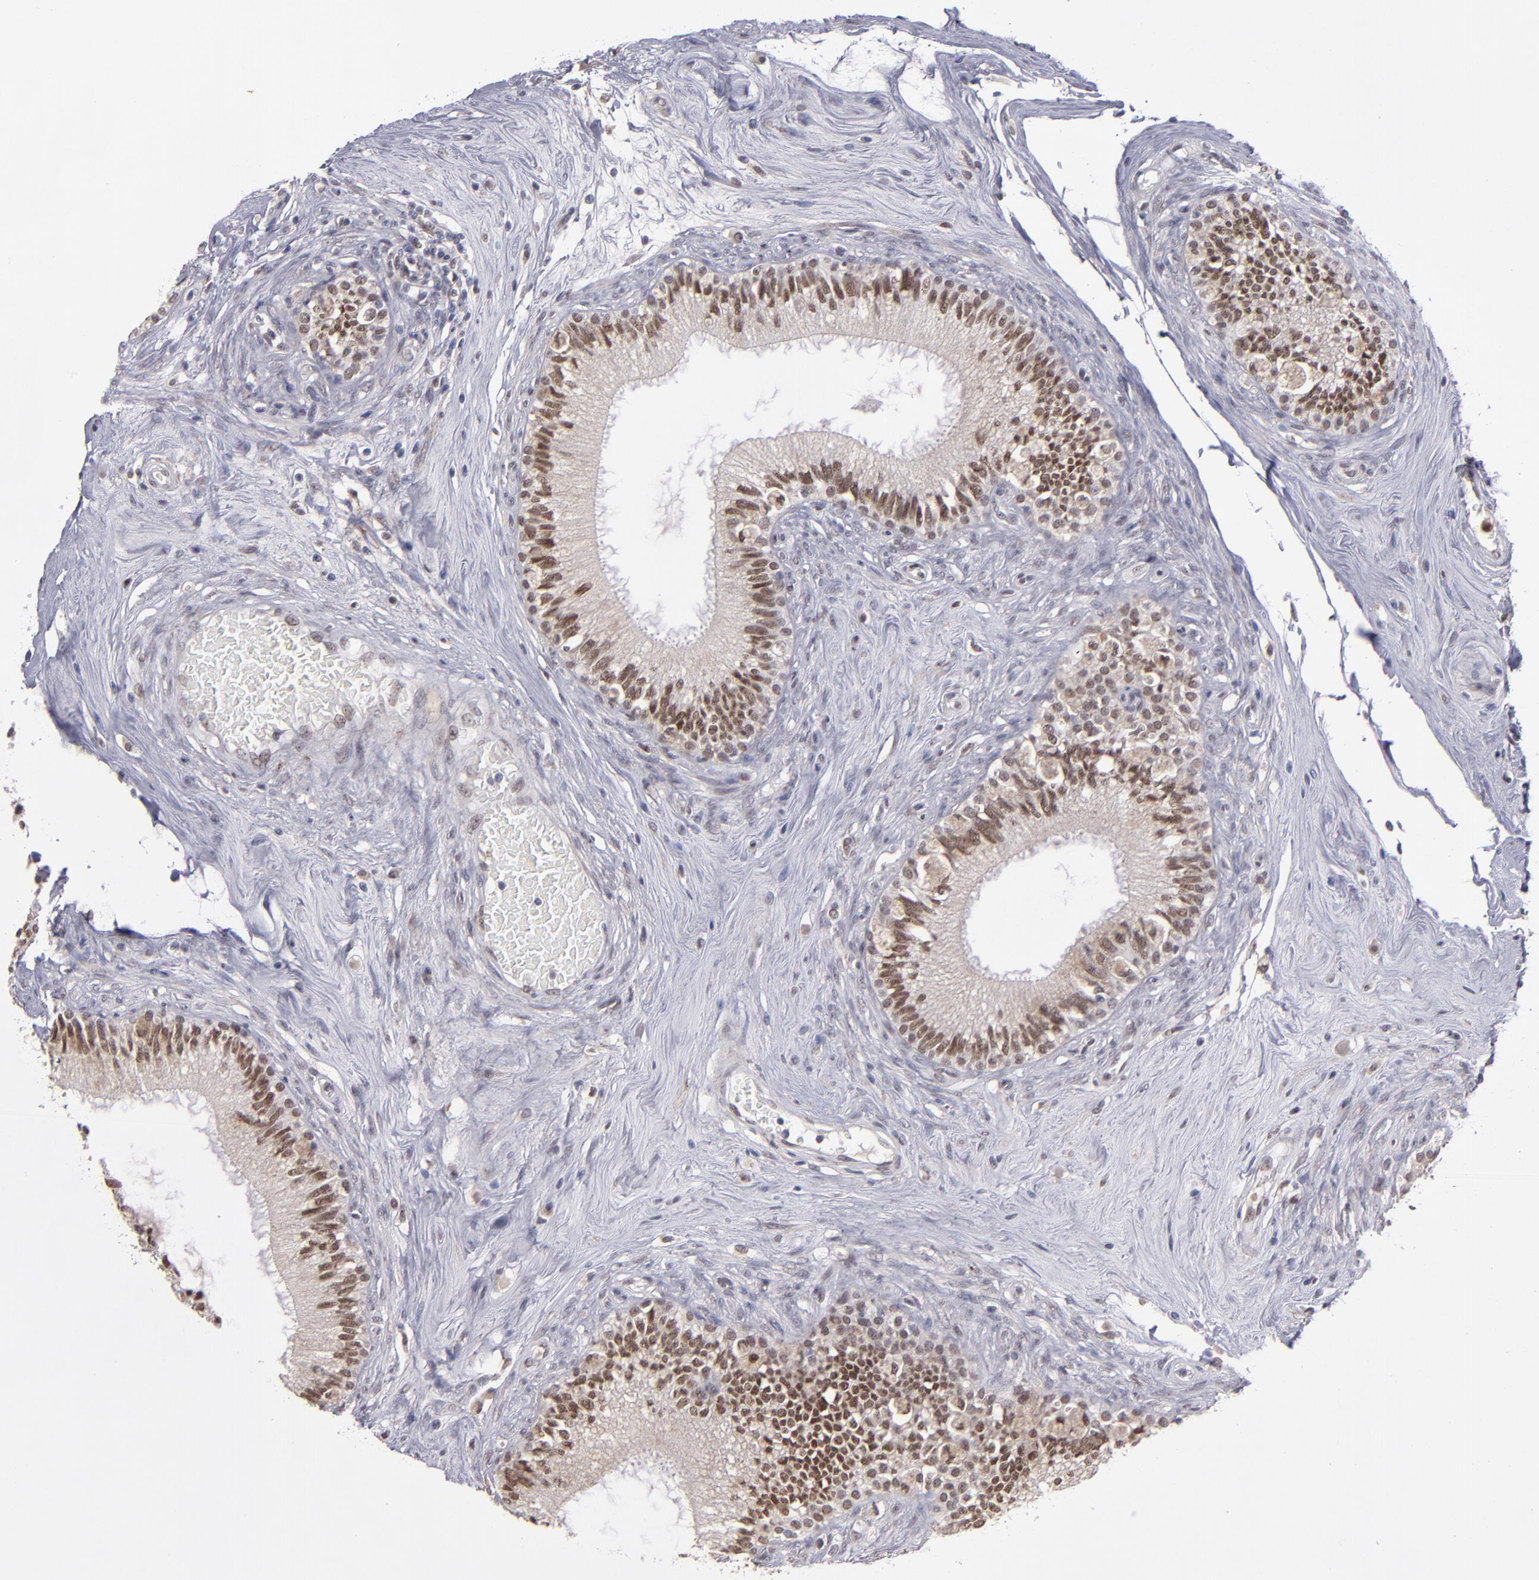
{"staining": {"intensity": "moderate", "quantity": ">75%", "location": "nuclear"}, "tissue": "epididymis", "cell_type": "Glandular cells", "image_type": "normal", "snomed": [{"axis": "morphology", "description": "Normal tissue, NOS"}, {"axis": "morphology", "description": "Inflammation, NOS"}, {"axis": "topography", "description": "Epididymis"}], "caption": "Immunohistochemical staining of unremarkable human epididymis shows >75% levels of moderate nuclear protein expression in about >75% of glandular cells.", "gene": "RREB1", "patient": {"sex": "male", "age": 84}}